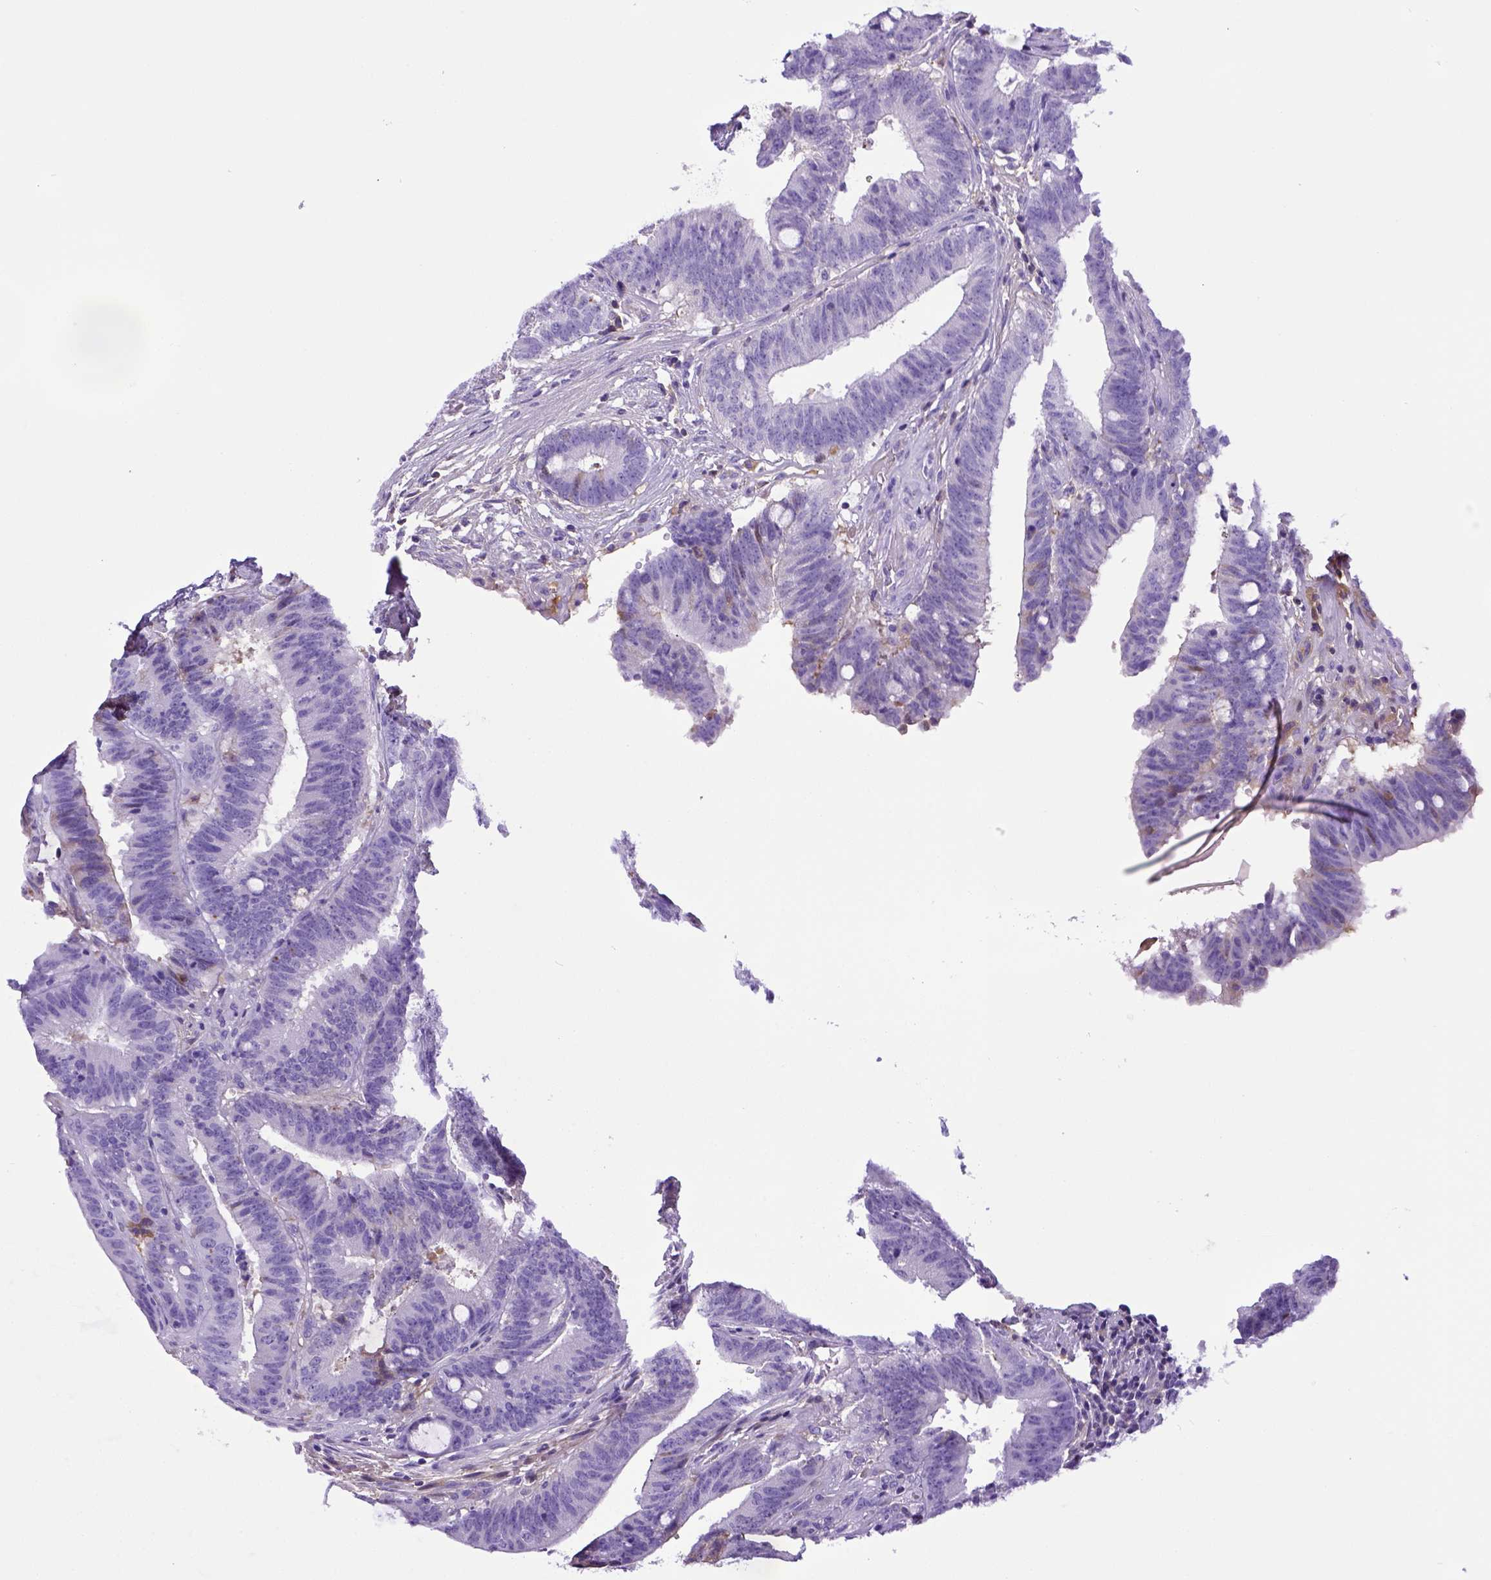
{"staining": {"intensity": "weak", "quantity": "<25%", "location": "cytoplasmic/membranous"}, "tissue": "colorectal cancer", "cell_type": "Tumor cells", "image_type": "cancer", "snomed": [{"axis": "morphology", "description": "Adenocarcinoma, NOS"}, {"axis": "topography", "description": "Colon"}], "caption": "A histopathology image of colorectal cancer (adenocarcinoma) stained for a protein shows no brown staining in tumor cells.", "gene": "ITIH4", "patient": {"sex": "female", "age": 43}}